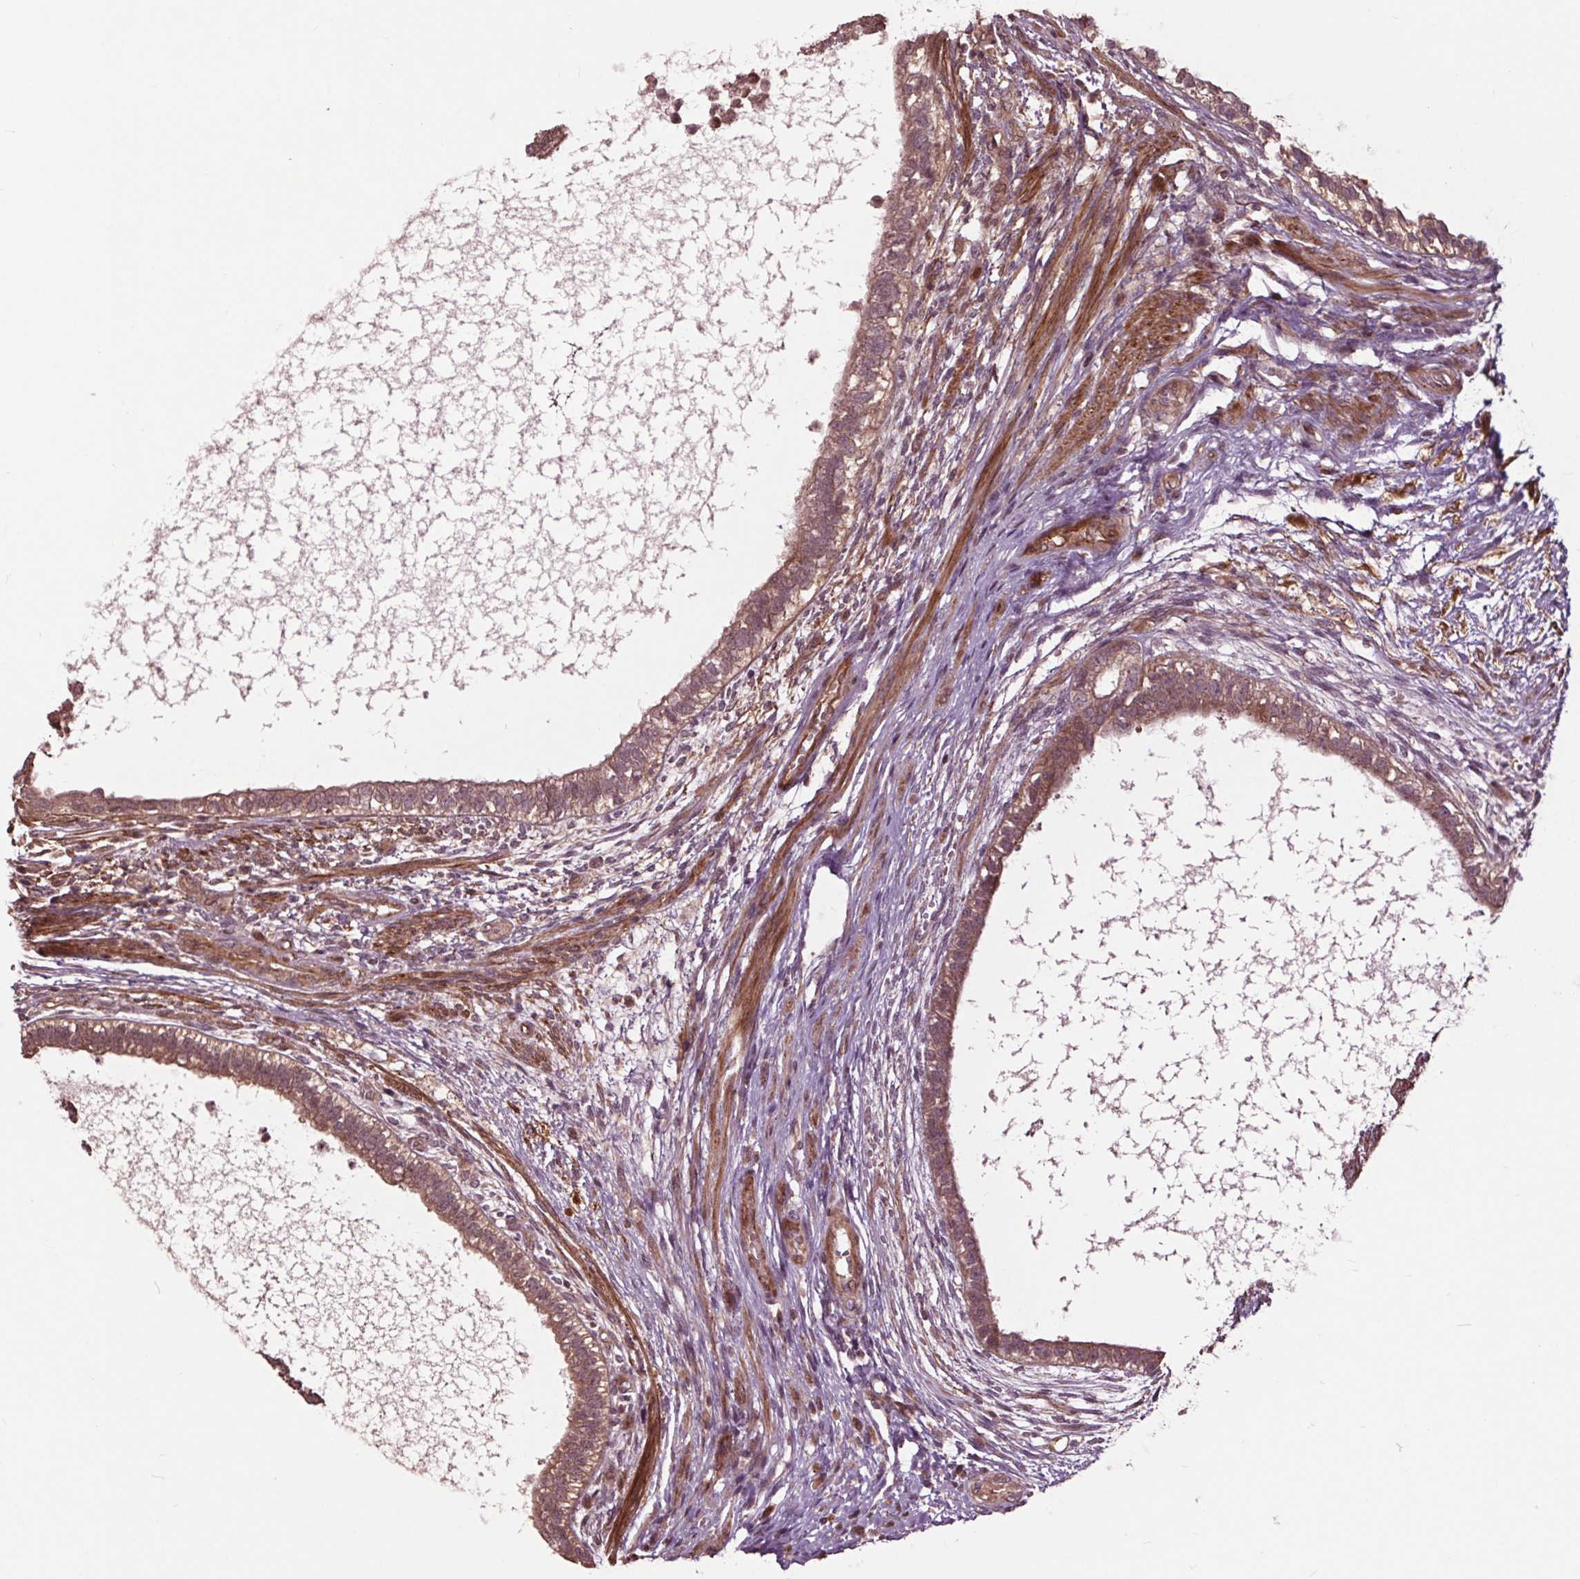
{"staining": {"intensity": "moderate", "quantity": ">75%", "location": "cytoplasmic/membranous"}, "tissue": "testis cancer", "cell_type": "Tumor cells", "image_type": "cancer", "snomed": [{"axis": "morphology", "description": "Carcinoma, Embryonal, NOS"}, {"axis": "topography", "description": "Testis"}], "caption": "Human embryonal carcinoma (testis) stained for a protein (brown) exhibits moderate cytoplasmic/membranous positive expression in about >75% of tumor cells.", "gene": "CEP95", "patient": {"sex": "male", "age": 26}}